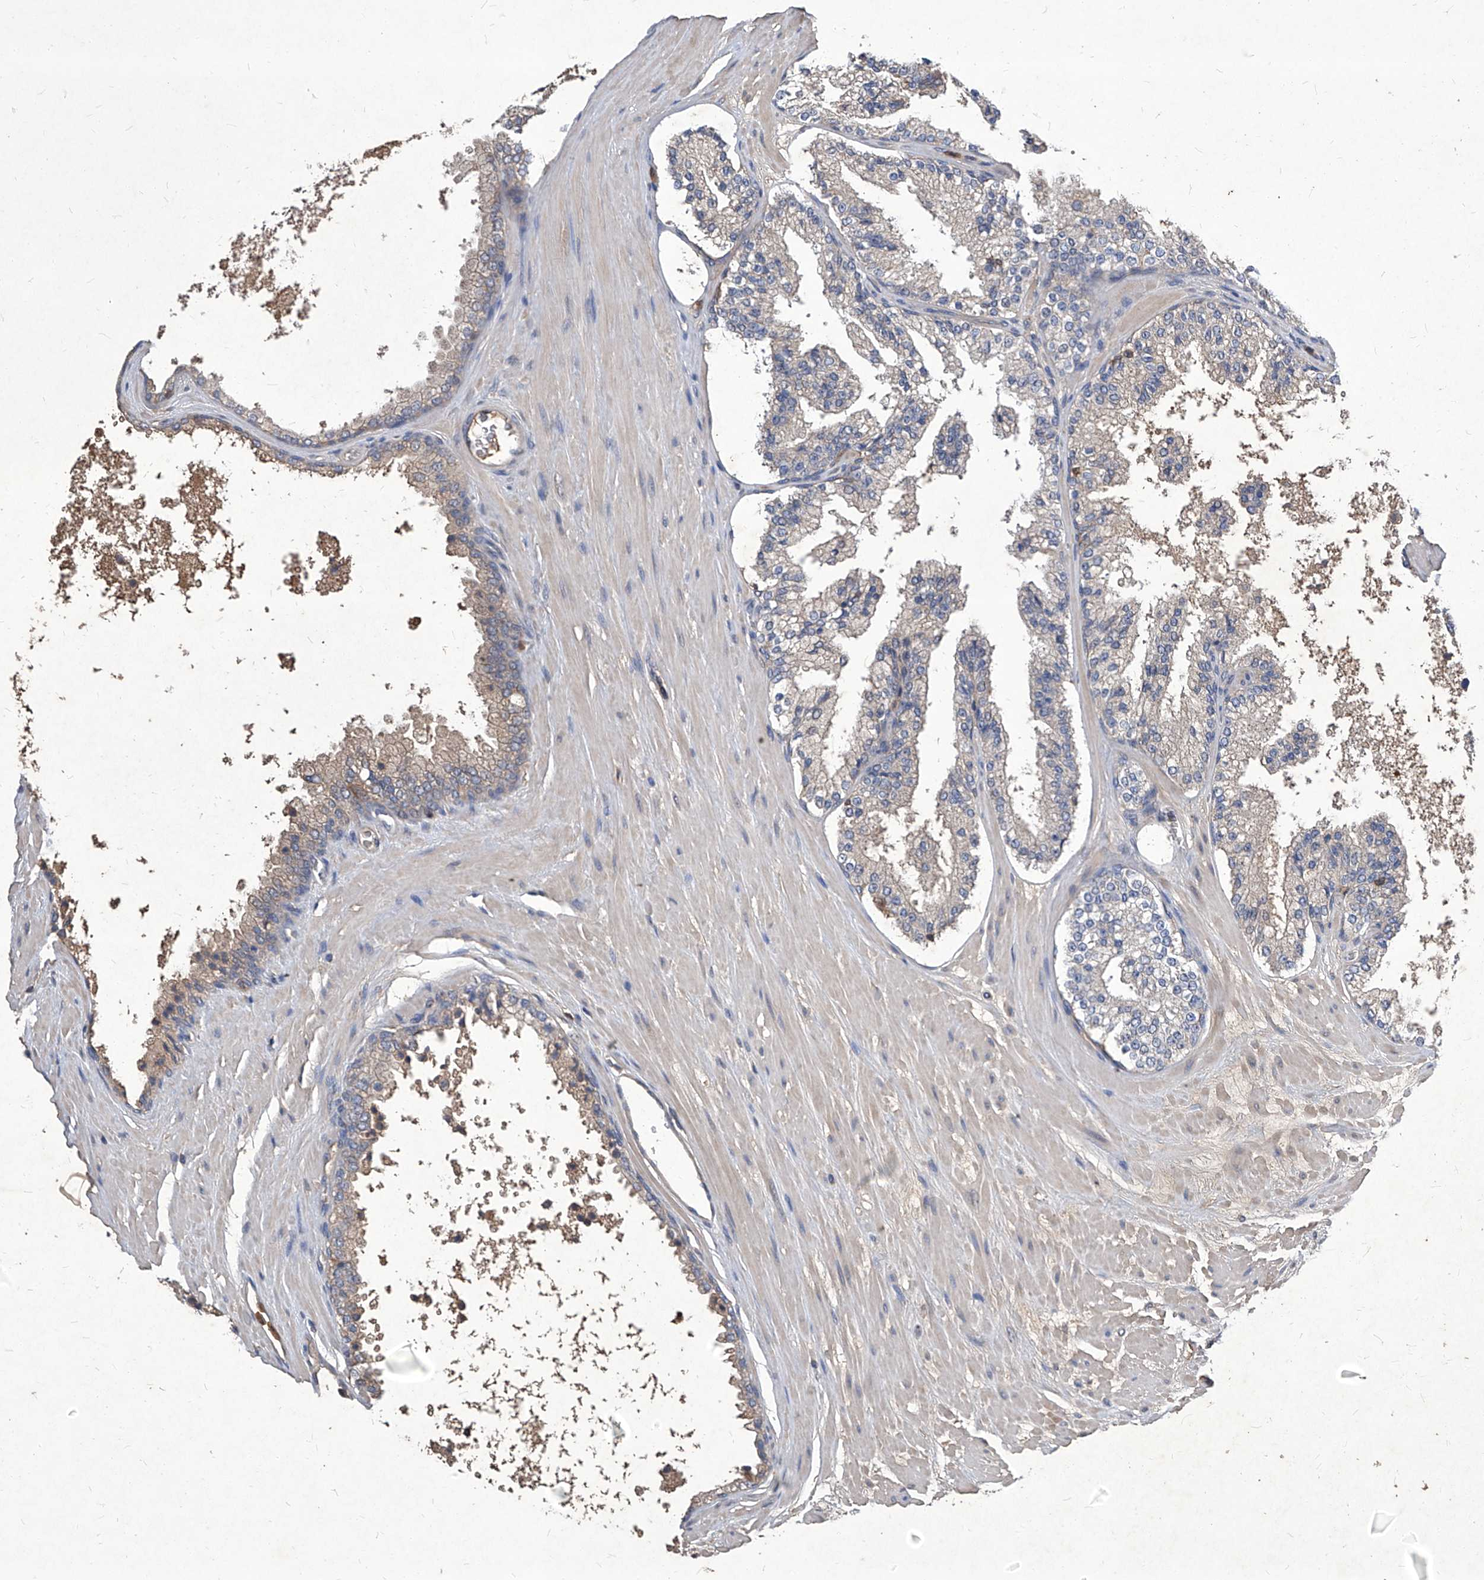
{"staining": {"intensity": "negative", "quantity": "none", "location": "none"}, "tissue": "prostate cancer", "cell_type": "Tumor cells", "image_type": "cancer", "snomed": [{"axis": "morphology", "description": "Adenocarcinoma, High grade"}, {"axis": "topography", "description": "Prostate"}], "caption": "Tumor cells show no significant protein staining in prostate cancer.", "gene": "SYNGR1", "patient": {"sex": "male", "age": 65}}